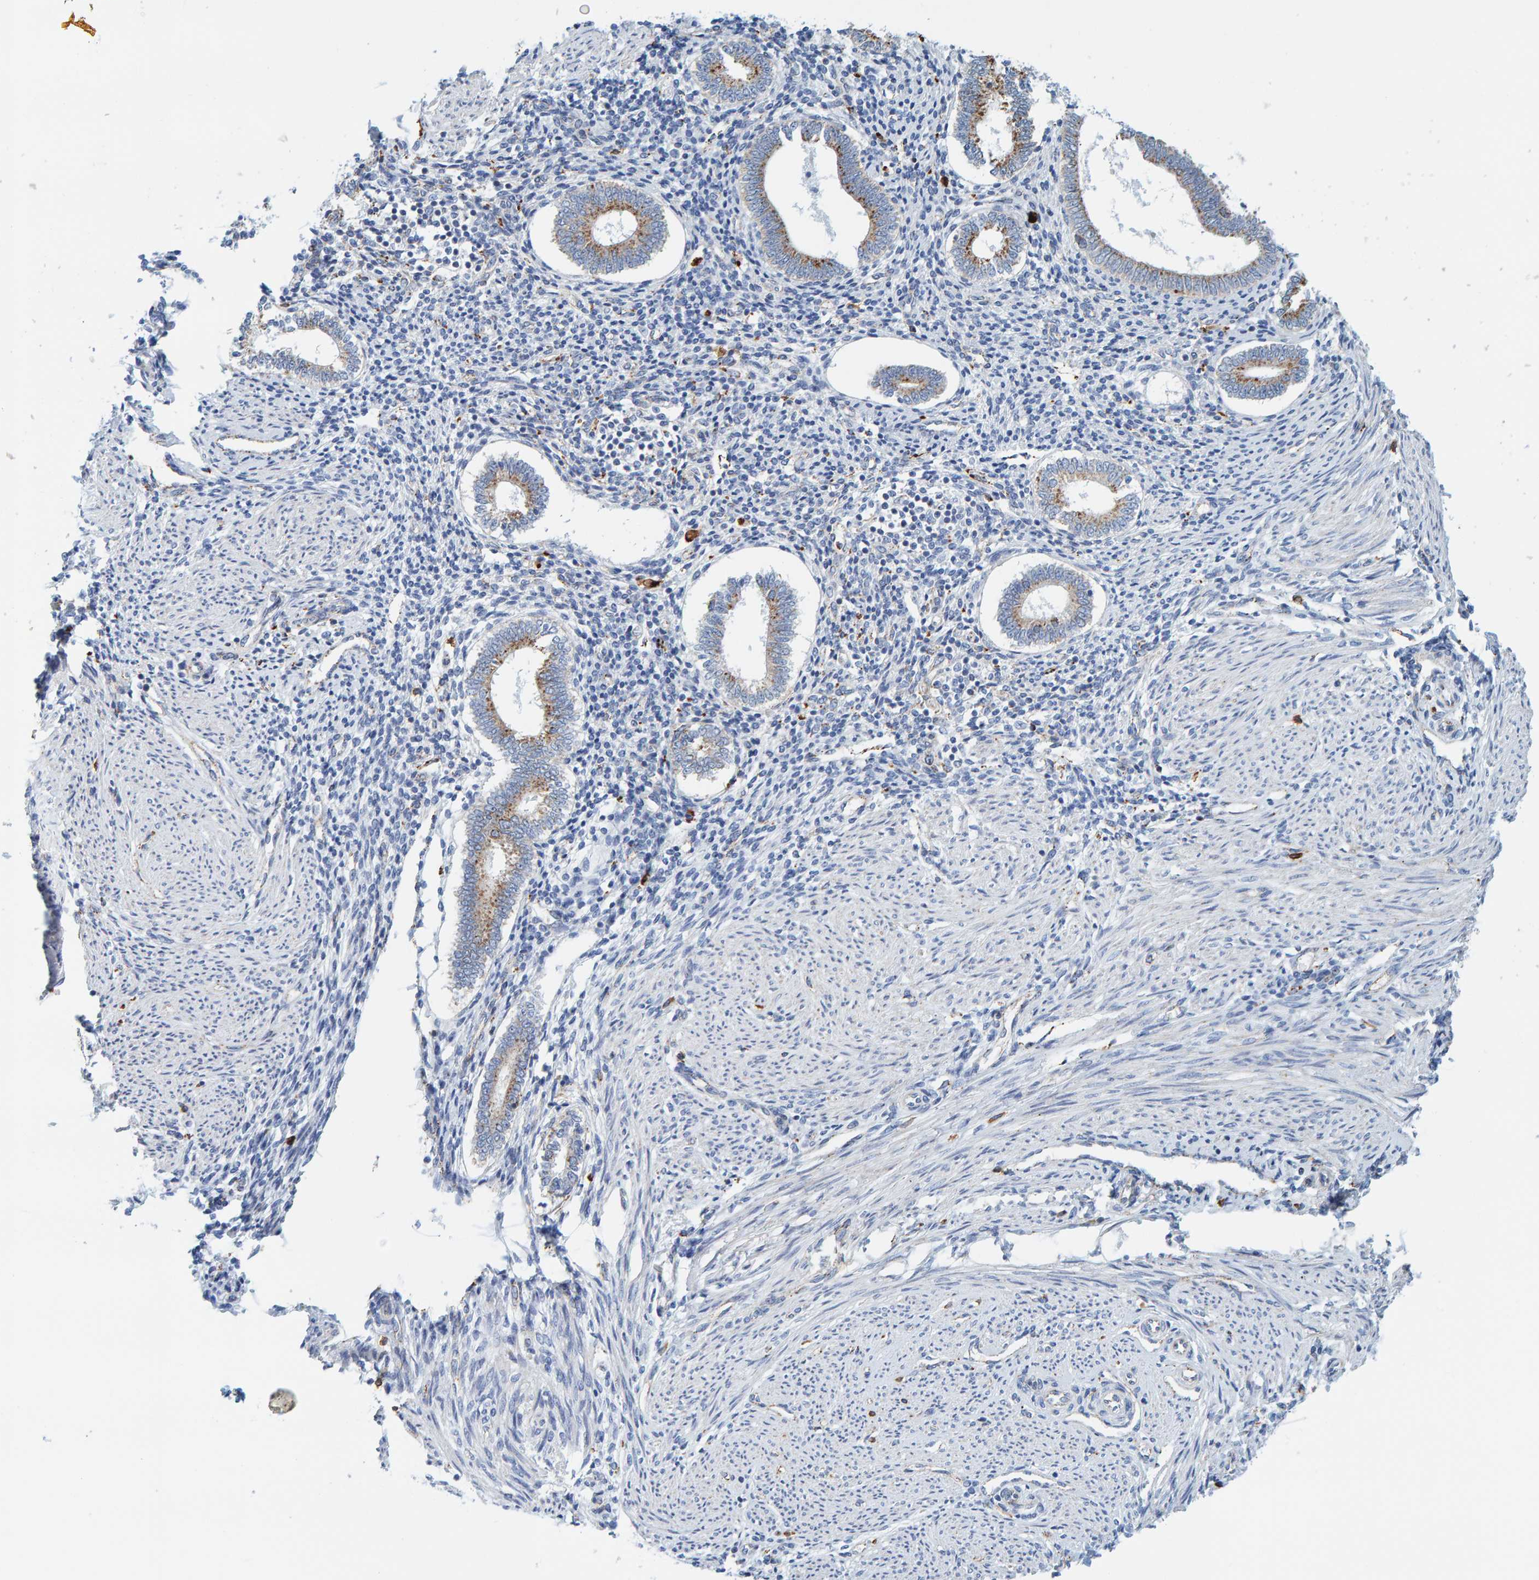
{"staining": {"intensity": "negative", "quantity": "none", "location": "none"}, "tissue": "endometrium", "cell_type": "Cells in endometrial stroma", "image_type": "normal", "snomed": [{"axis": "morphology", "description": "Normal tissue, NOS"}, {"axis": "topography", "description": "Endometrium"}], "caption": "High power microscopy image of an IHC micrograph of normal endometrium, revealing no significant positivity in cells in endometrial stroma. (Stains: DAB (3,3'-diaminobenzidine) IHC with hematoxylin counter stain, Microscopy: brightfield microscopy at high magnification).", "gene": "BIN3", "patient": {"sex": "female", "age": 42}}